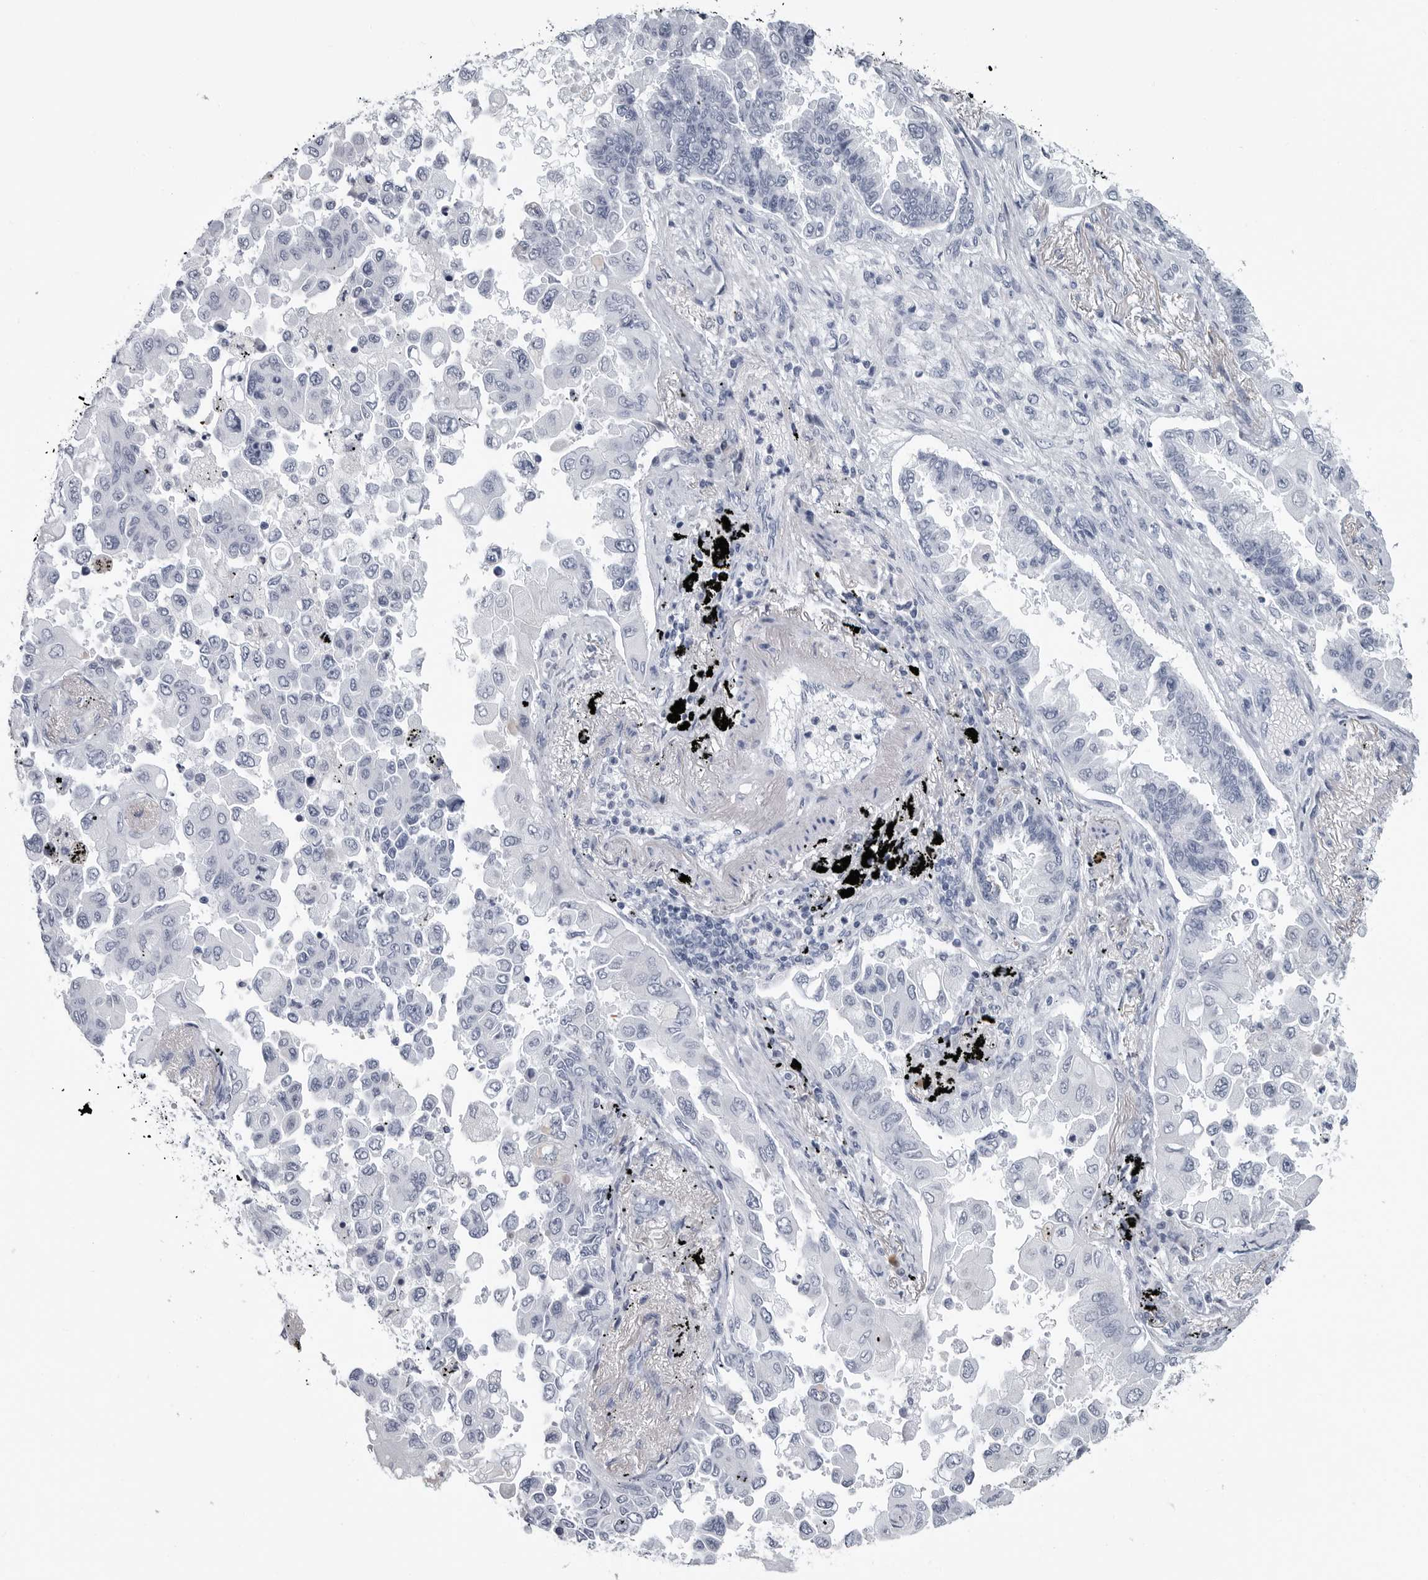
{"staining": {"intensity": "negative", "quantity": "none", "location": "none"}, "tissue": "lung cancer", "cell_type": "Tumor cells", "image_type": "cancer", "snomed": [{"axis": "morphology", "description": "Adenocarcinoma, NOS"}, {"axis": "topography", "description": "Lung"}], "caption": "Micrograph shows no significant protein positivity in tumor cells of adenocarcinoma (lung).", "gene": "AMPD1", "patient": {"sex": "female", "age": 67}}